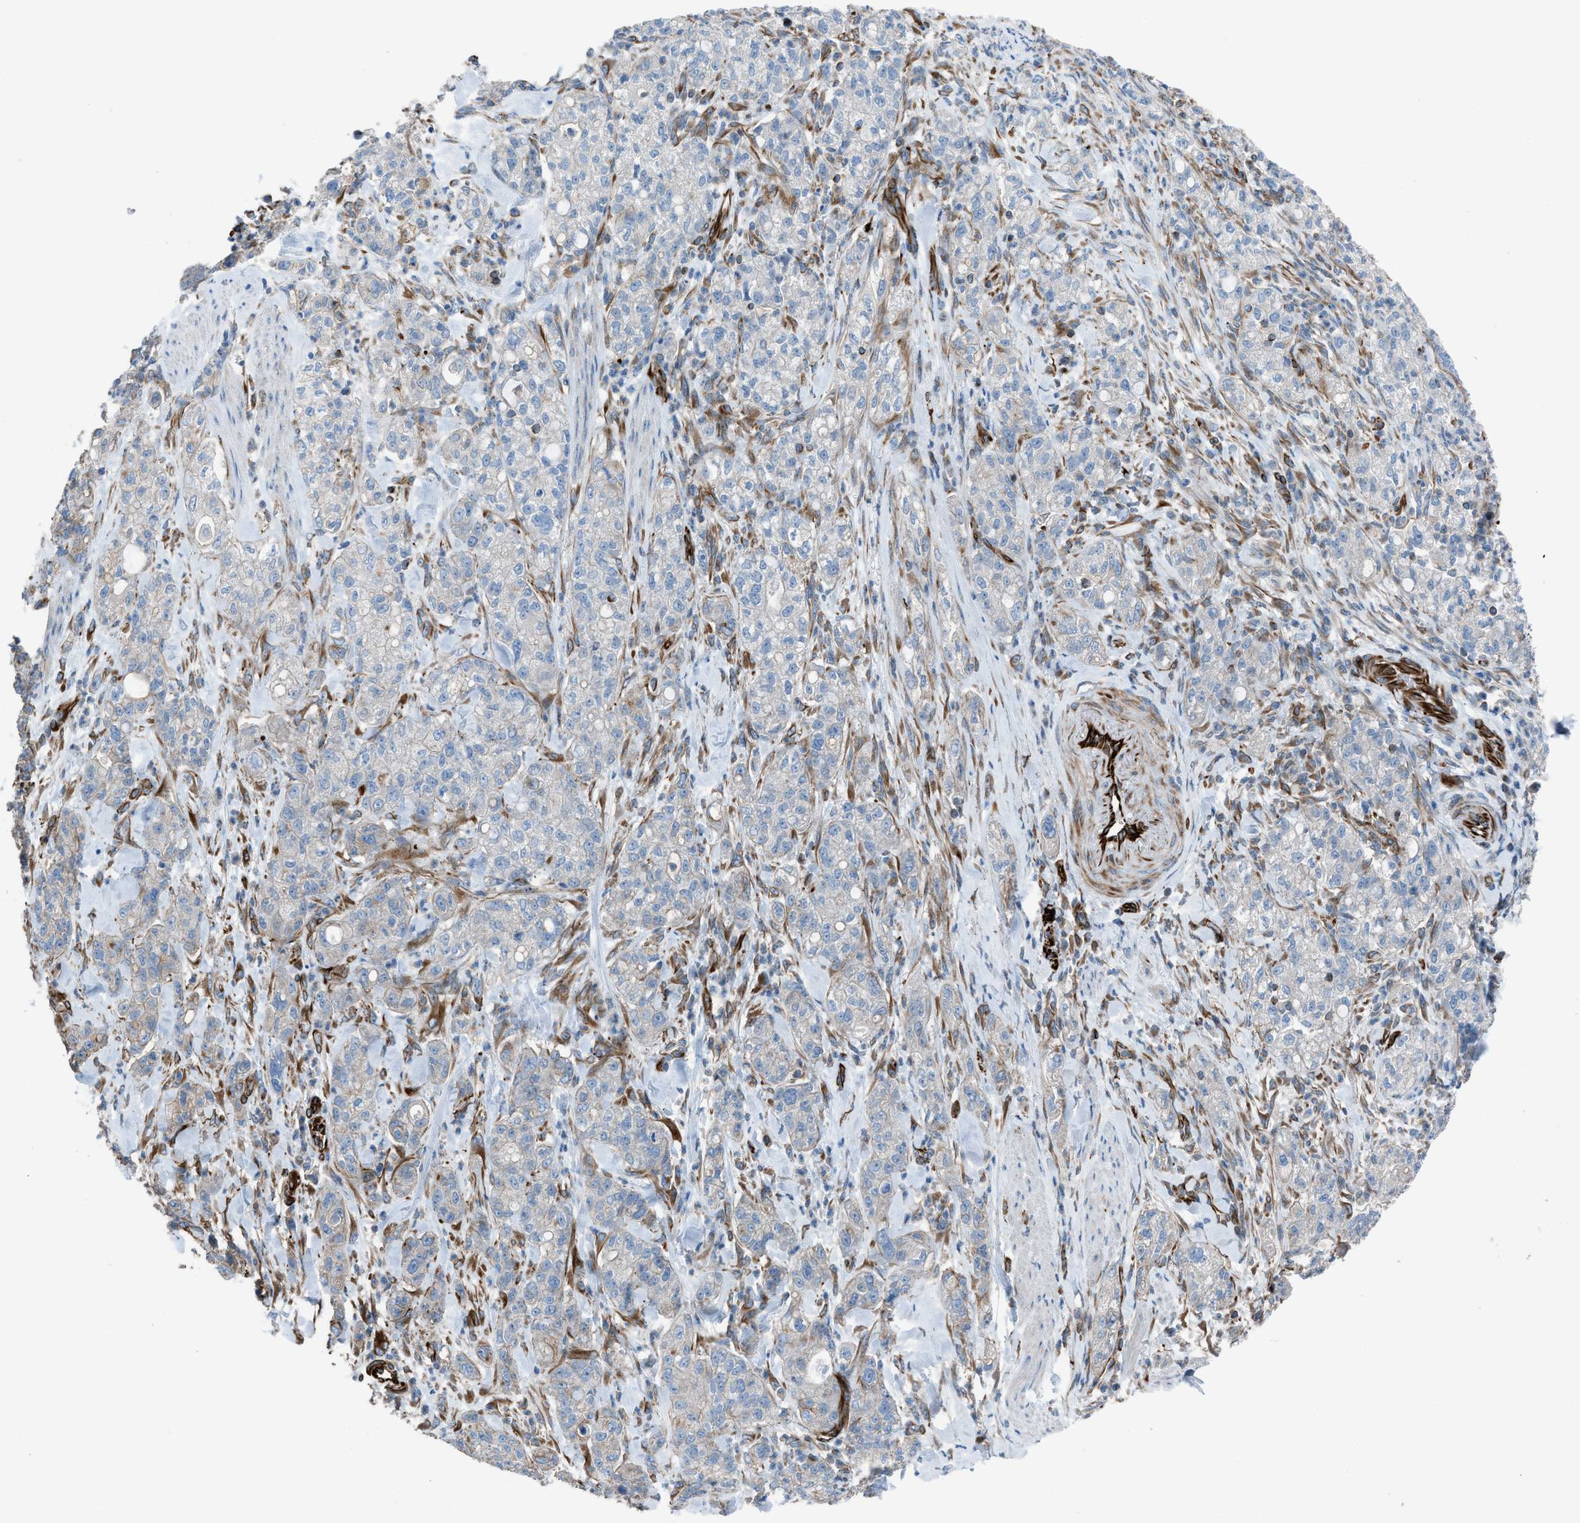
{"staining": {"intensity": "weak", "quantity": "<25%", "location": "cytoplasmic/membranous"}, "tissue": "pancreatic cancer", "cell_type": "Tumor cells", "image_type": "cancer", "snomed": [{"axis": "morphology", "description": "Adenocarcinoma, NOS"}, {"axis": "topography", "description": "Pancreas"}], "caption": "An immunohistochemistry histopathology image of pancreatic cancer is shown. There is no staining in tumor cells of pancreatic cancer. (DAB (3,3'-diaminobenzidine) immunohistochemistry (IHC) with hematoxylin counter stain).", "gene": "CABP7", "patient": {"sex": "female", "age": 78}}